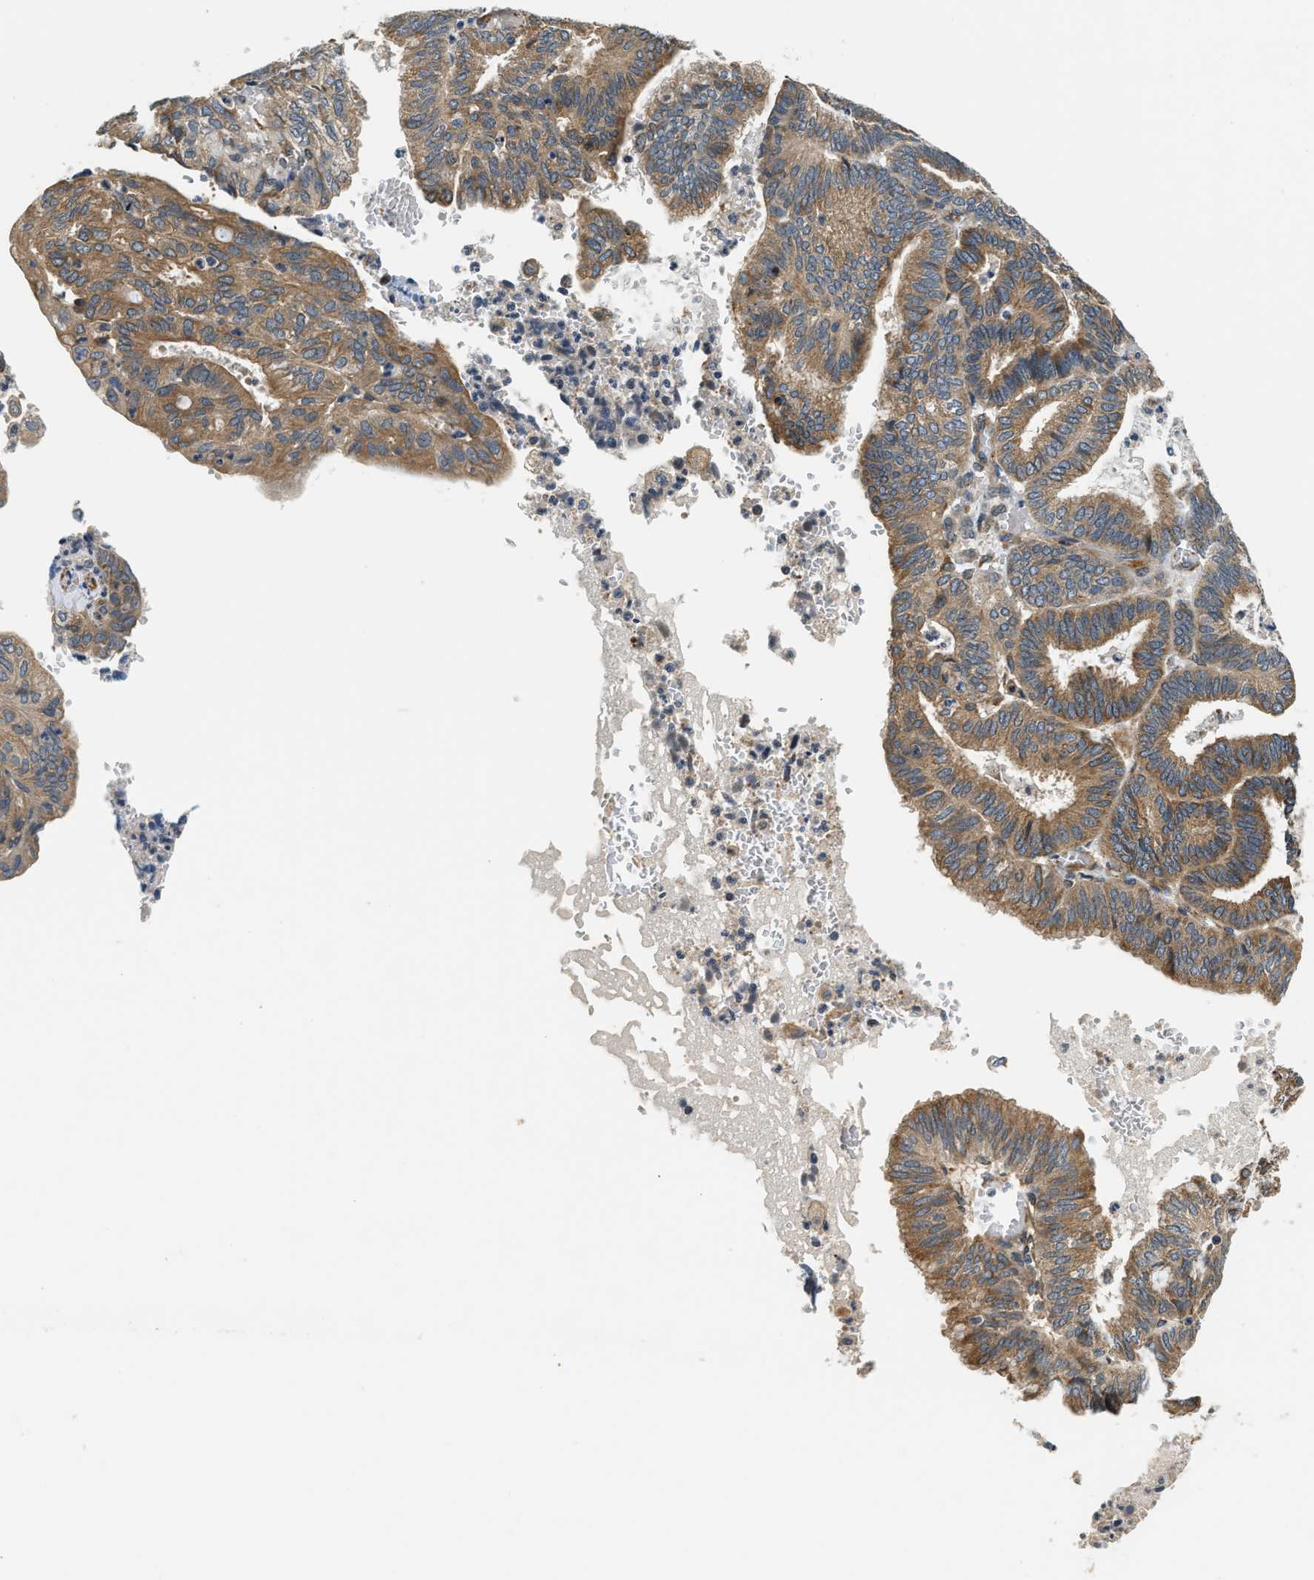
{"staining": {"intensity": "moderate", "quantity": ">75%", "location": "cytoplasmic/membranous"}, "tissue": "endometrial cancer", "cell_type": "Tumor cells", "image_type": "cancer", "snomed": [{"axis": "morphology", "description": "Adenocarcinoma, NOS"}, {"axis": "topography", "description": "Uterus"}], "caption": "Endometrial cancer (adenocarcinoma) tissue demonstrates moderate cytoplasmic/membranous staining in approximately >75% of tumor cells Nuclei are stained in blue.", "gene": "ALOX12", "patient": {"sex": "female", "age": 60}}